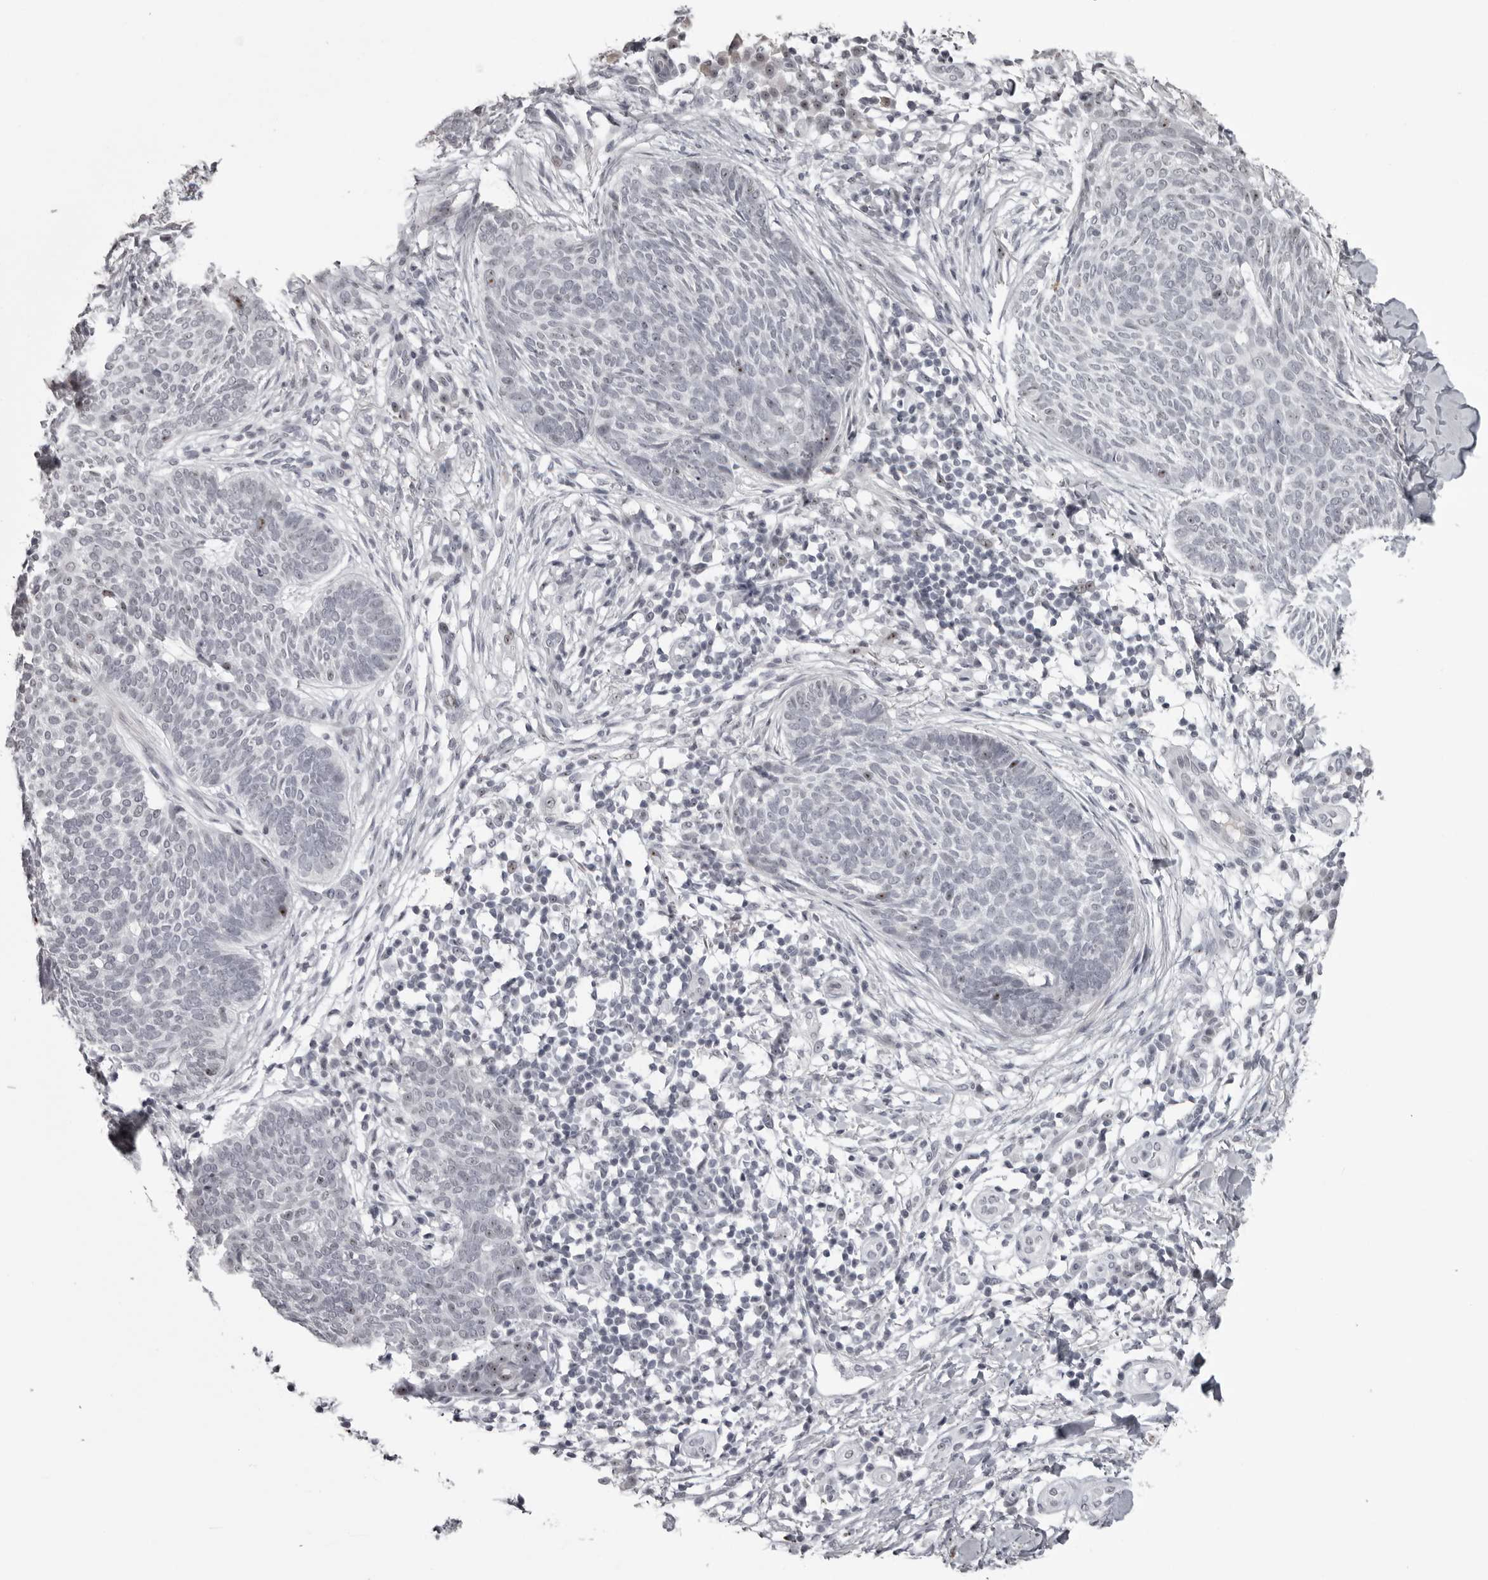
{"staining": {"intensity": "negative", "quantity": "none", "location": "none"}, "tissue": "skin cancer", "cell_type": "Tumor cells", "image_type": "cancer", "snomed": [{"axis": "morphology", "description": "Basal cell carcinoma"}, {"axis": "topography", "description": "Skin"}], "caption": "Tumor cells show no significant protein staining in skin cancer.", "gene": "HELZ", "patient": {"sex": "female", "age": 64}}